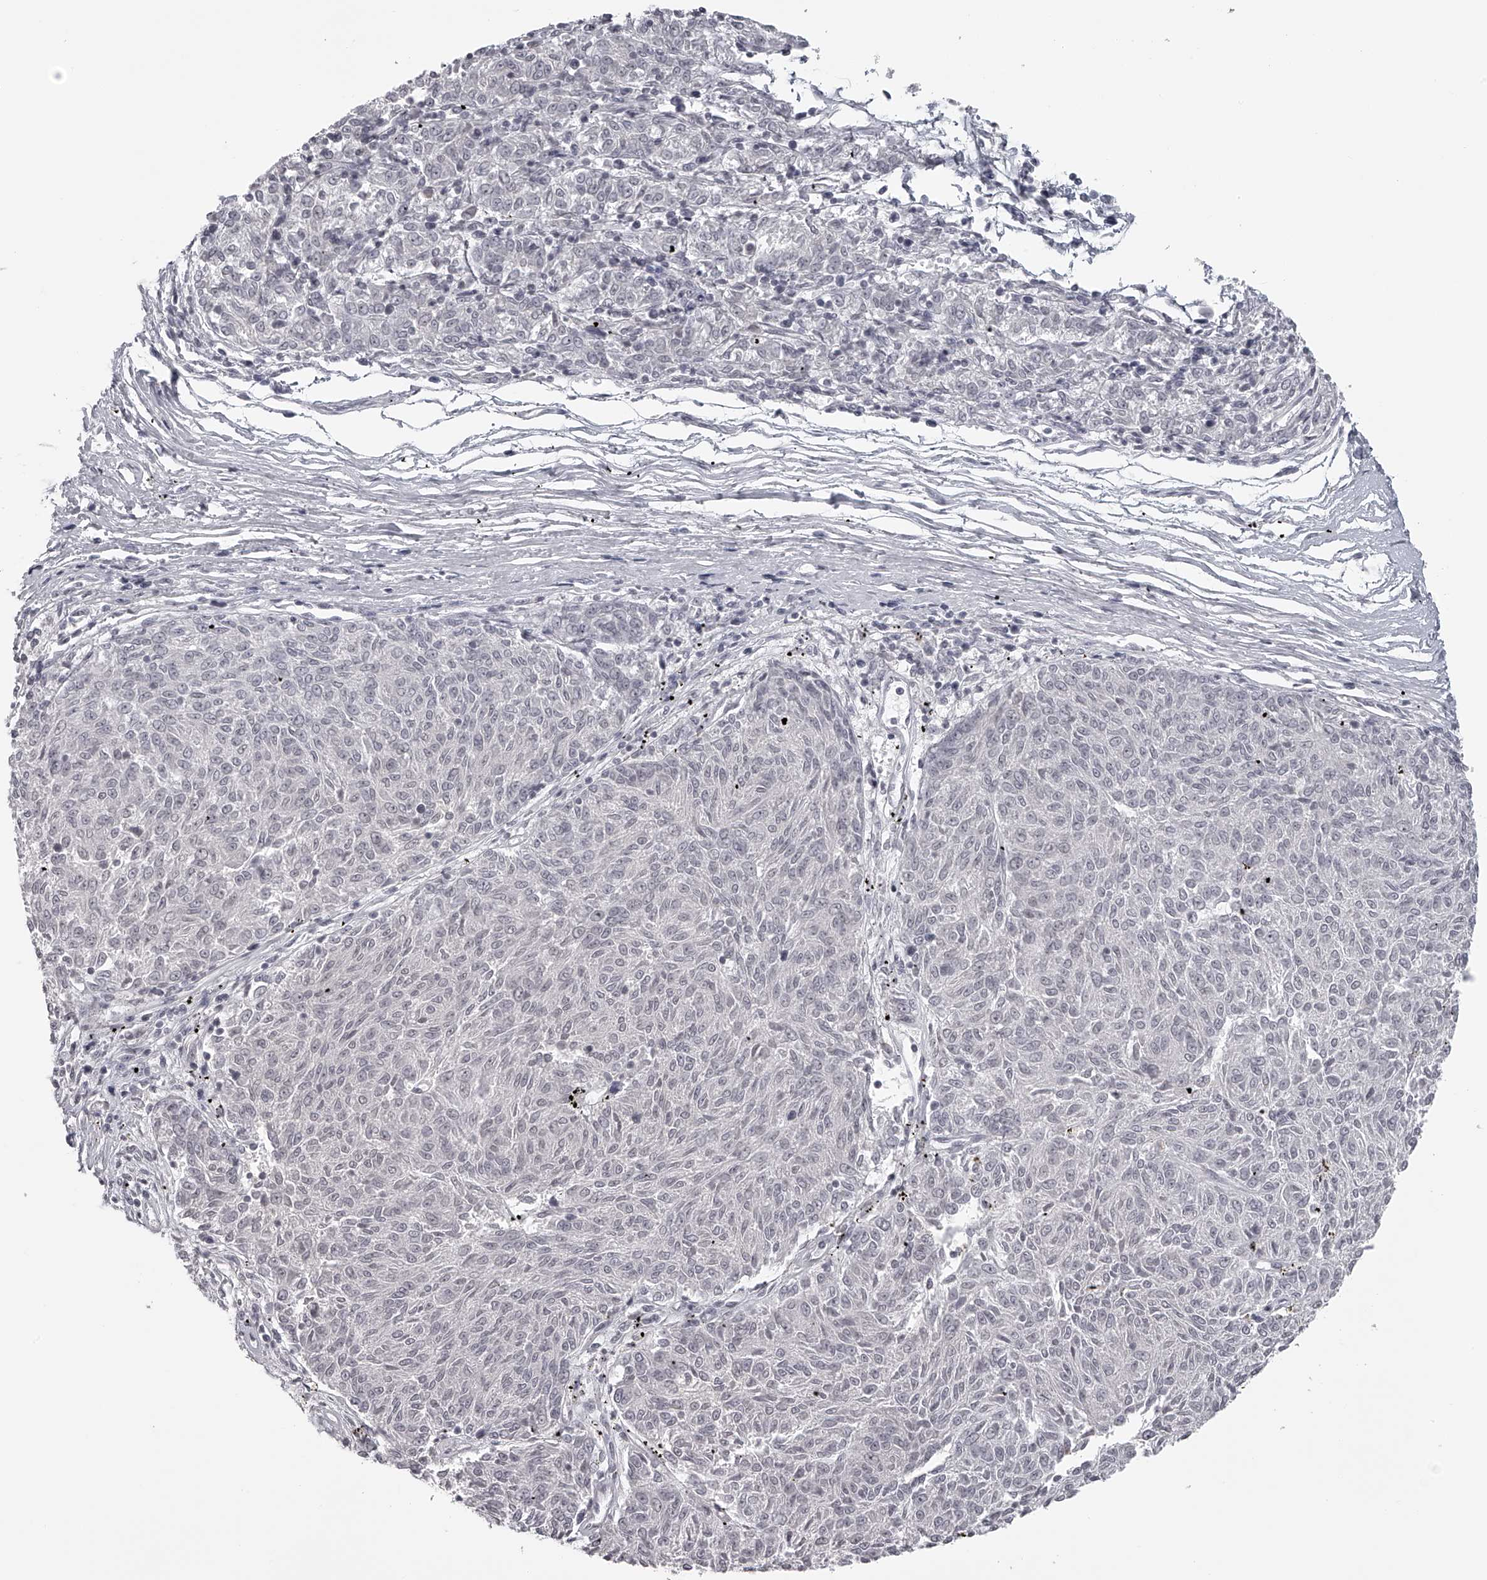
{"staining": {"intensity": "negative", "quantity": "none", "location": "none"}, "tissue": "melanoma", "cell_type": "Tumor cells", "image_type": "cancer", "snomed": [{"axis": "morphology", "description": "Malignant melanoma, NOS"}, {"axis": "topography", "description": "Skin"}], "caption": "DAB (3,3'-diaminobenzidine) immunohistochemical staining of malignant melanoma shows no significant positivity in tumor cells. (DAB immunohistochemistry visualized using brightfield microscopy, high magnification).", "gene": "RNF220", "patient": {"sex": "female", "age": 72}}